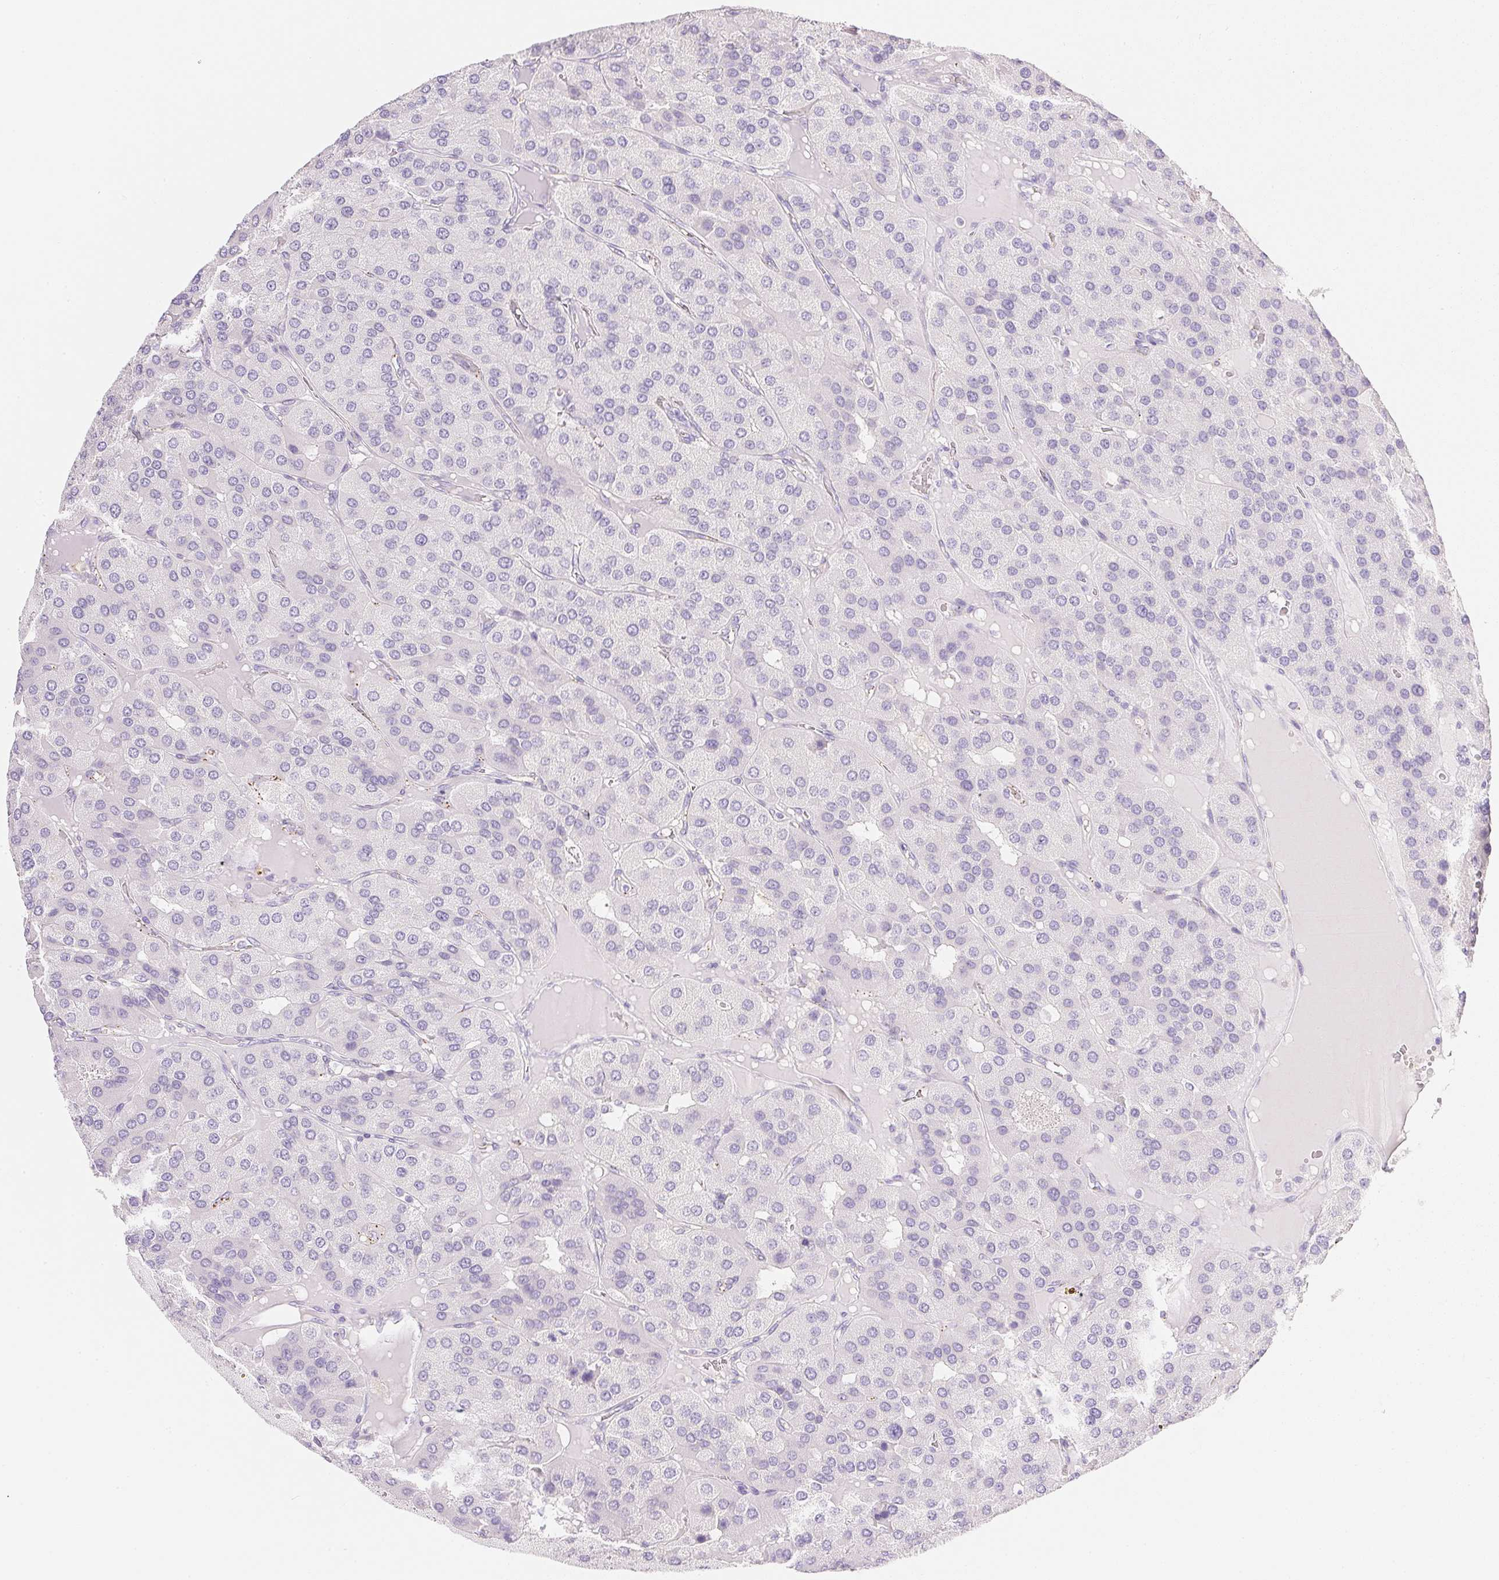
{"staining": {"intensity": "negative", "quantity": "none", "location": "none"}, "tissue": "parathyroid gland", "cell_type": "Glandular cells", "image_type": "normal", "snomed": [{"axis": "morphology", "description": "Normal tissue, NOS"}, {"axis": "morphology", "description": "Adenoma, NOS"}, {"axis": "topography", "description": "Parathyroid gland"}], "caption": "High magnification brightfield microscopy of benign parathyroid gland stained with DAB (3,3'-diaminobenzidine) (brown) and counterstained with hematoxylin (blue): glandular cells show no significant positivity. (DAB (3,3'-diaminobenzidine) IHC, high magnification).", "gene": "KCNE2", "patient": {"sex": "female", "age": 86}}